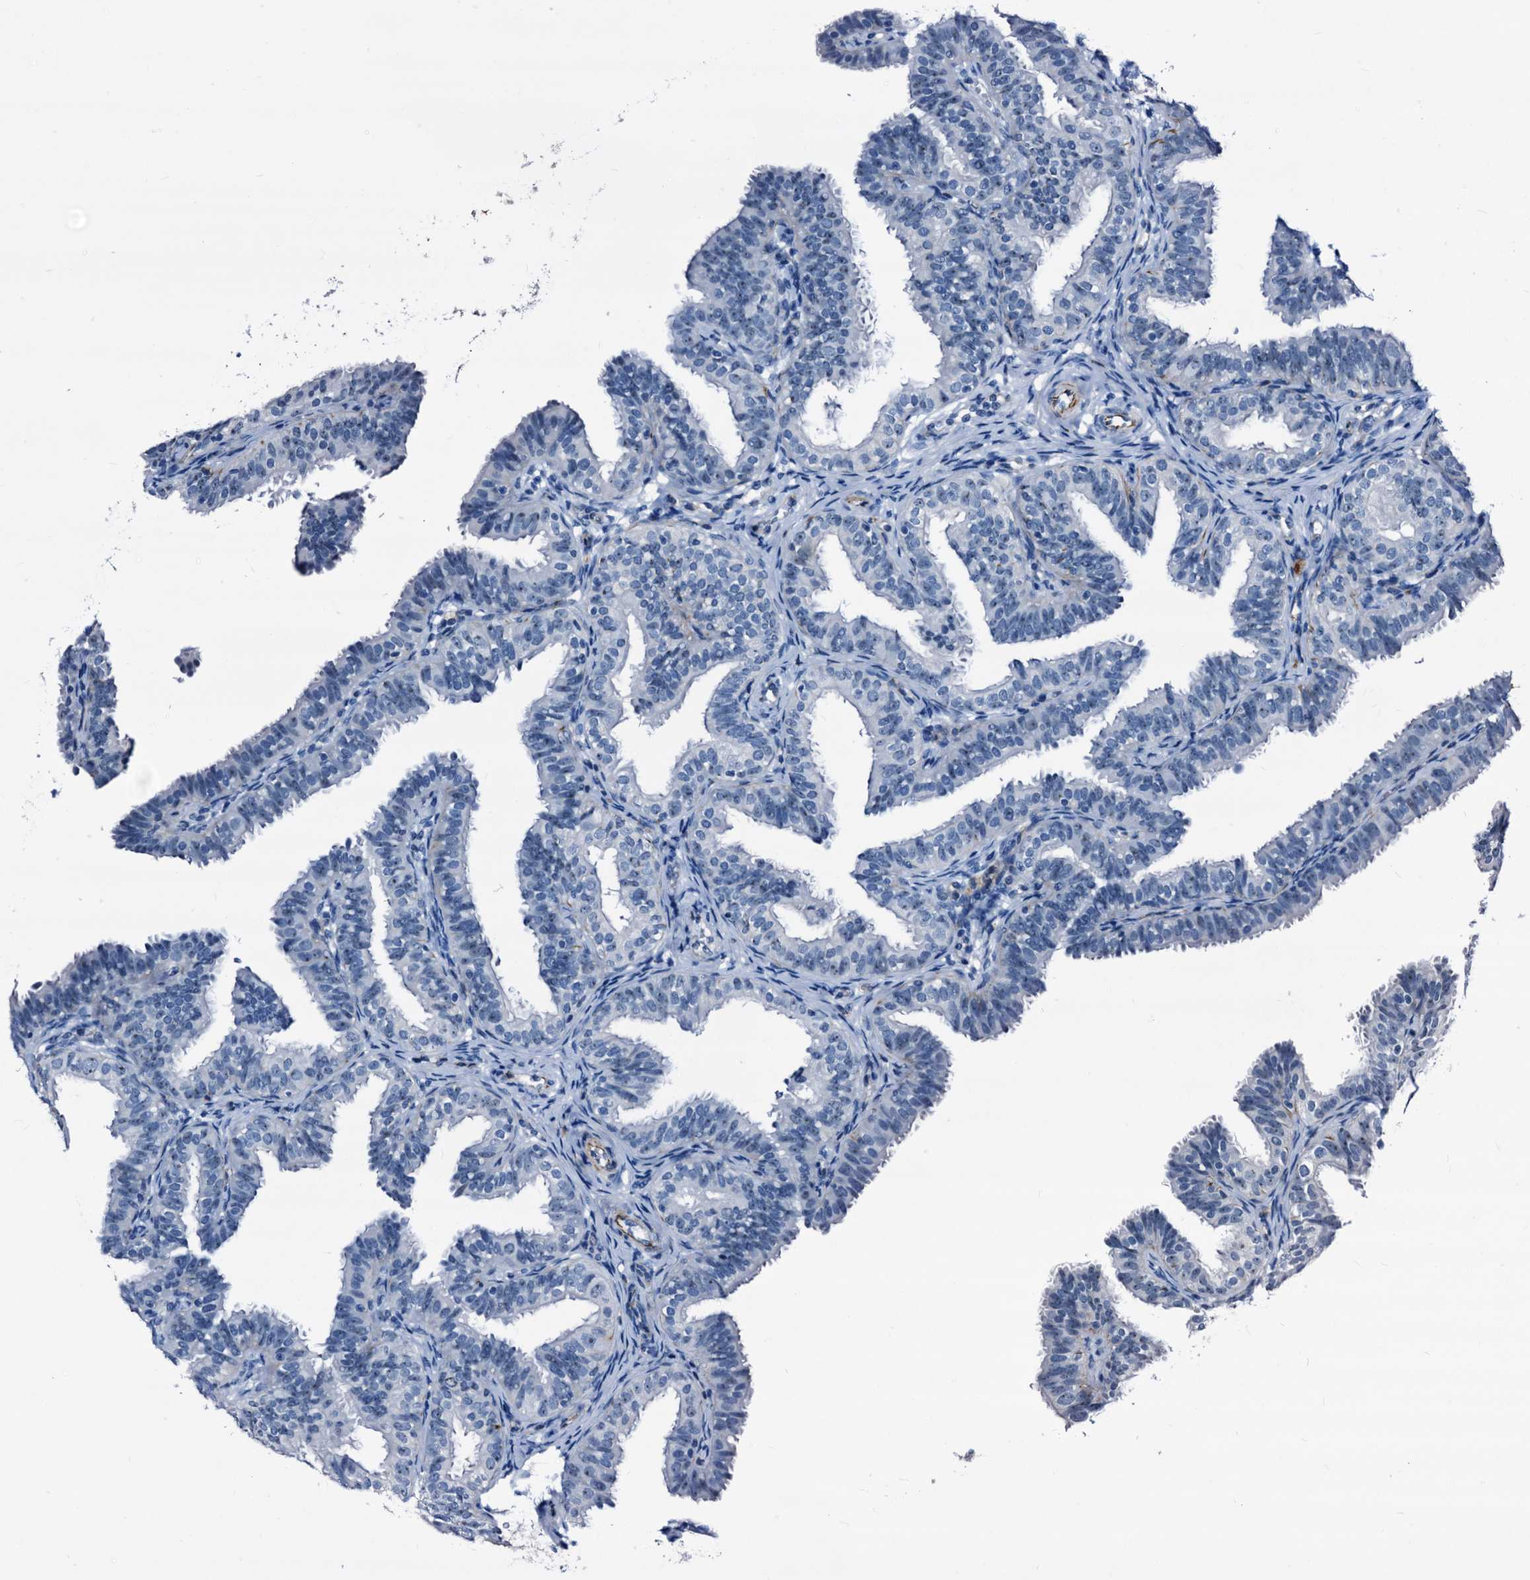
{"staining": {"intensity": "weak", "quantity": "25%-75%", "location": "nuclear"}, "tissue": "fallopian tube", "cell_type": "Glandular cells", "image_type": "normal", "snomed": [{"axis": "morphology", "description": "Normal tissue, NOS"}, {"axis": "topography", "description": "Fallopian tube"}], "caption": "The micrograph displays immunohistochemical staining of benign fallopian tube. There is weak nuclear staining is appreciated in about 25%-75% of glandular cells.", "gene": "EMG1", "patient": {"sex": "female", "age": 35}}